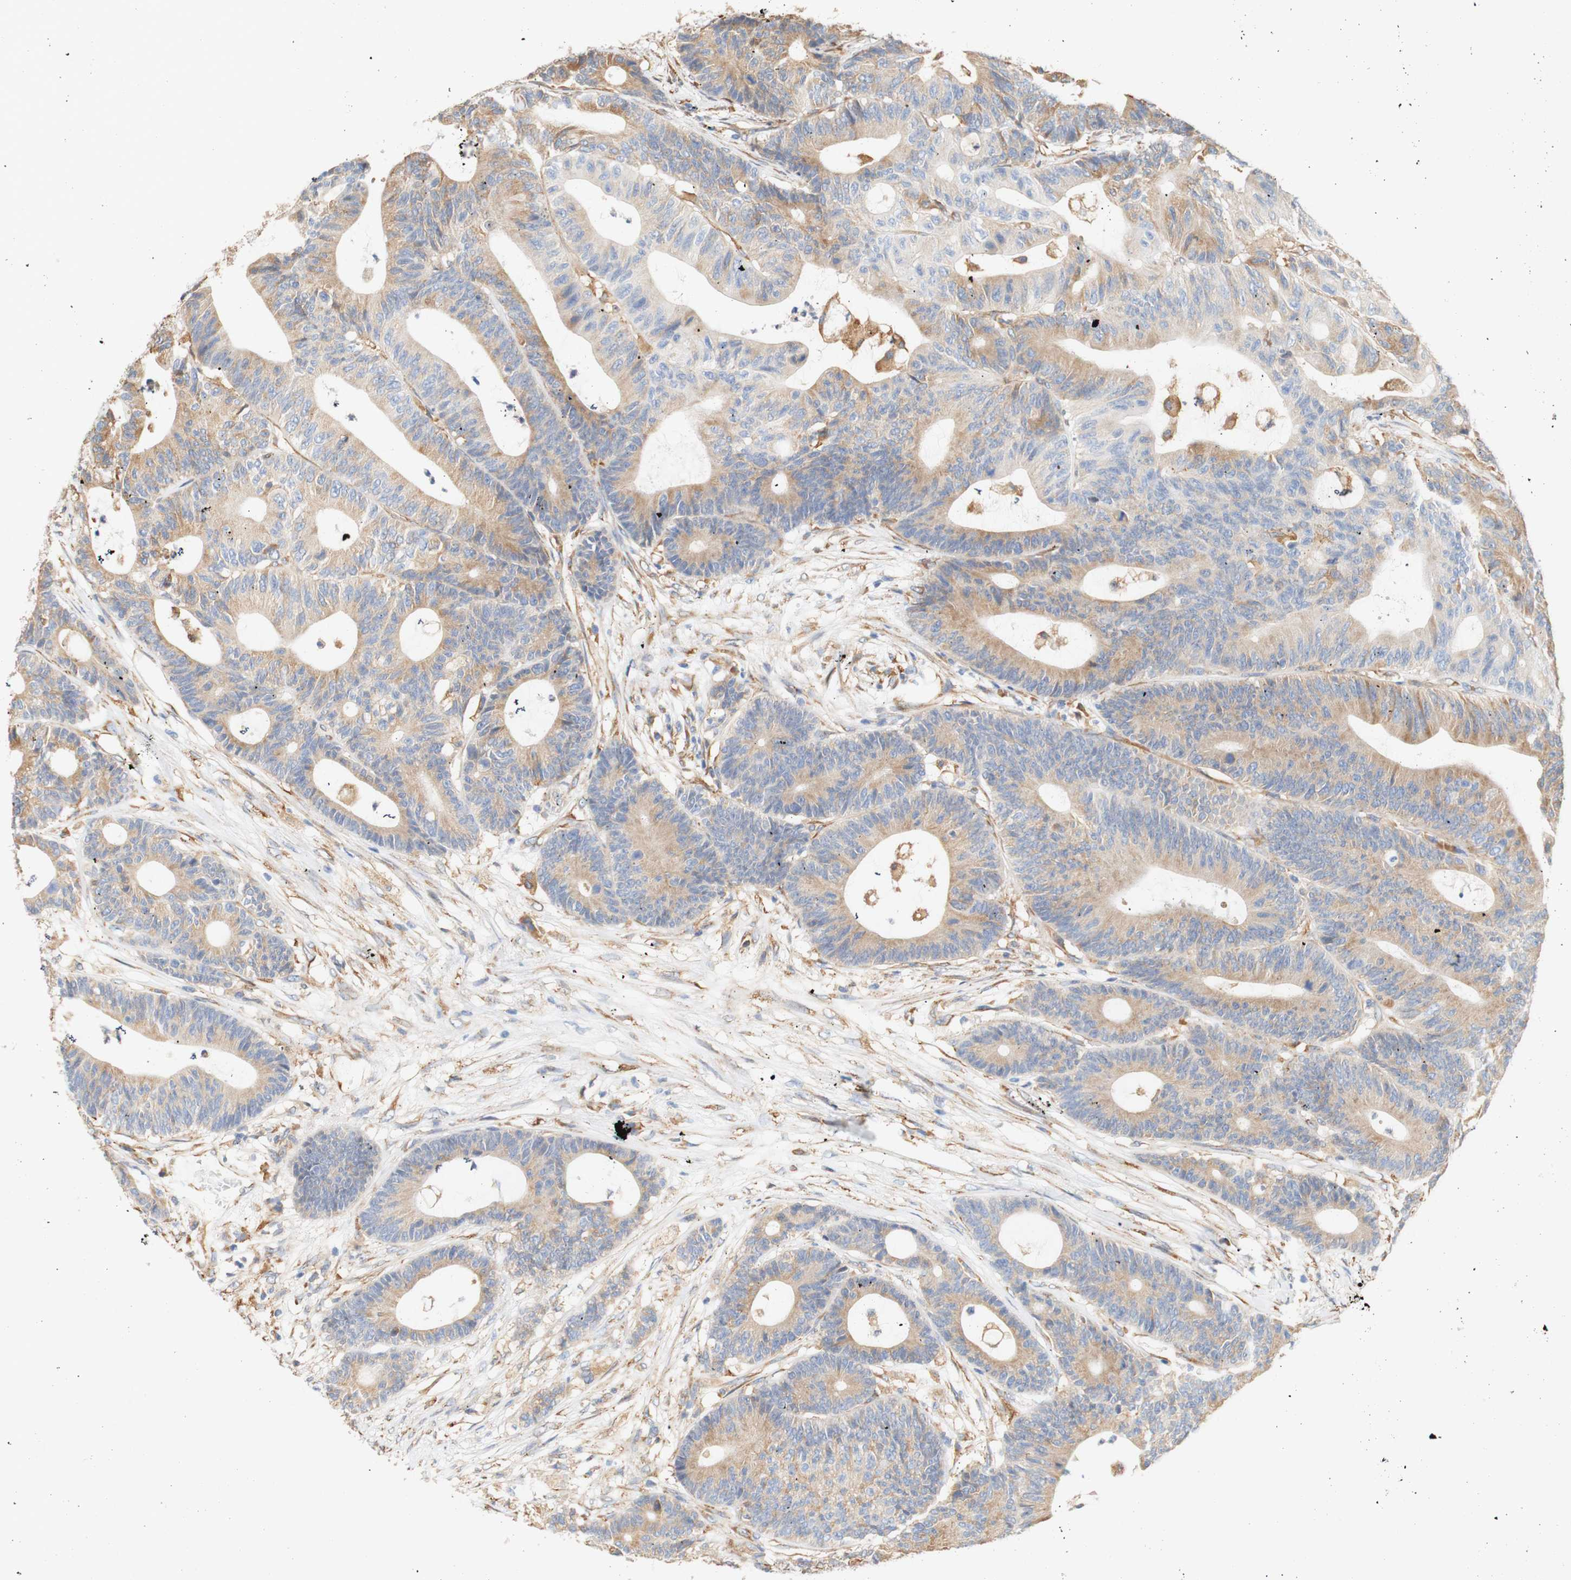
{"staining": {"intensity": "moderate", "quantity": ">75%", "location": "cytoplasmic/membranous"}, "tissue": "colorectal cancer", "cell_type": "Tumor cells", "image_type": "cancer", "snomed": [{"axis": "morphology", "description": "Adenocarcinoma, NOS"}, {"axis": "topography", "description": "Colon"}], "caption": "High-magnification brightfield microscopy of colorectal cancer (adenocarcinoma) stained with DAB (brown) and counterstained with hematoxylin (blue). tumor cells exhibit moderate cytoplasmic/membranous positivity is seen in approximately>75% of cells.", "gene": "EIF2AK4", "patient": {"sex": "female", "age": 84}}